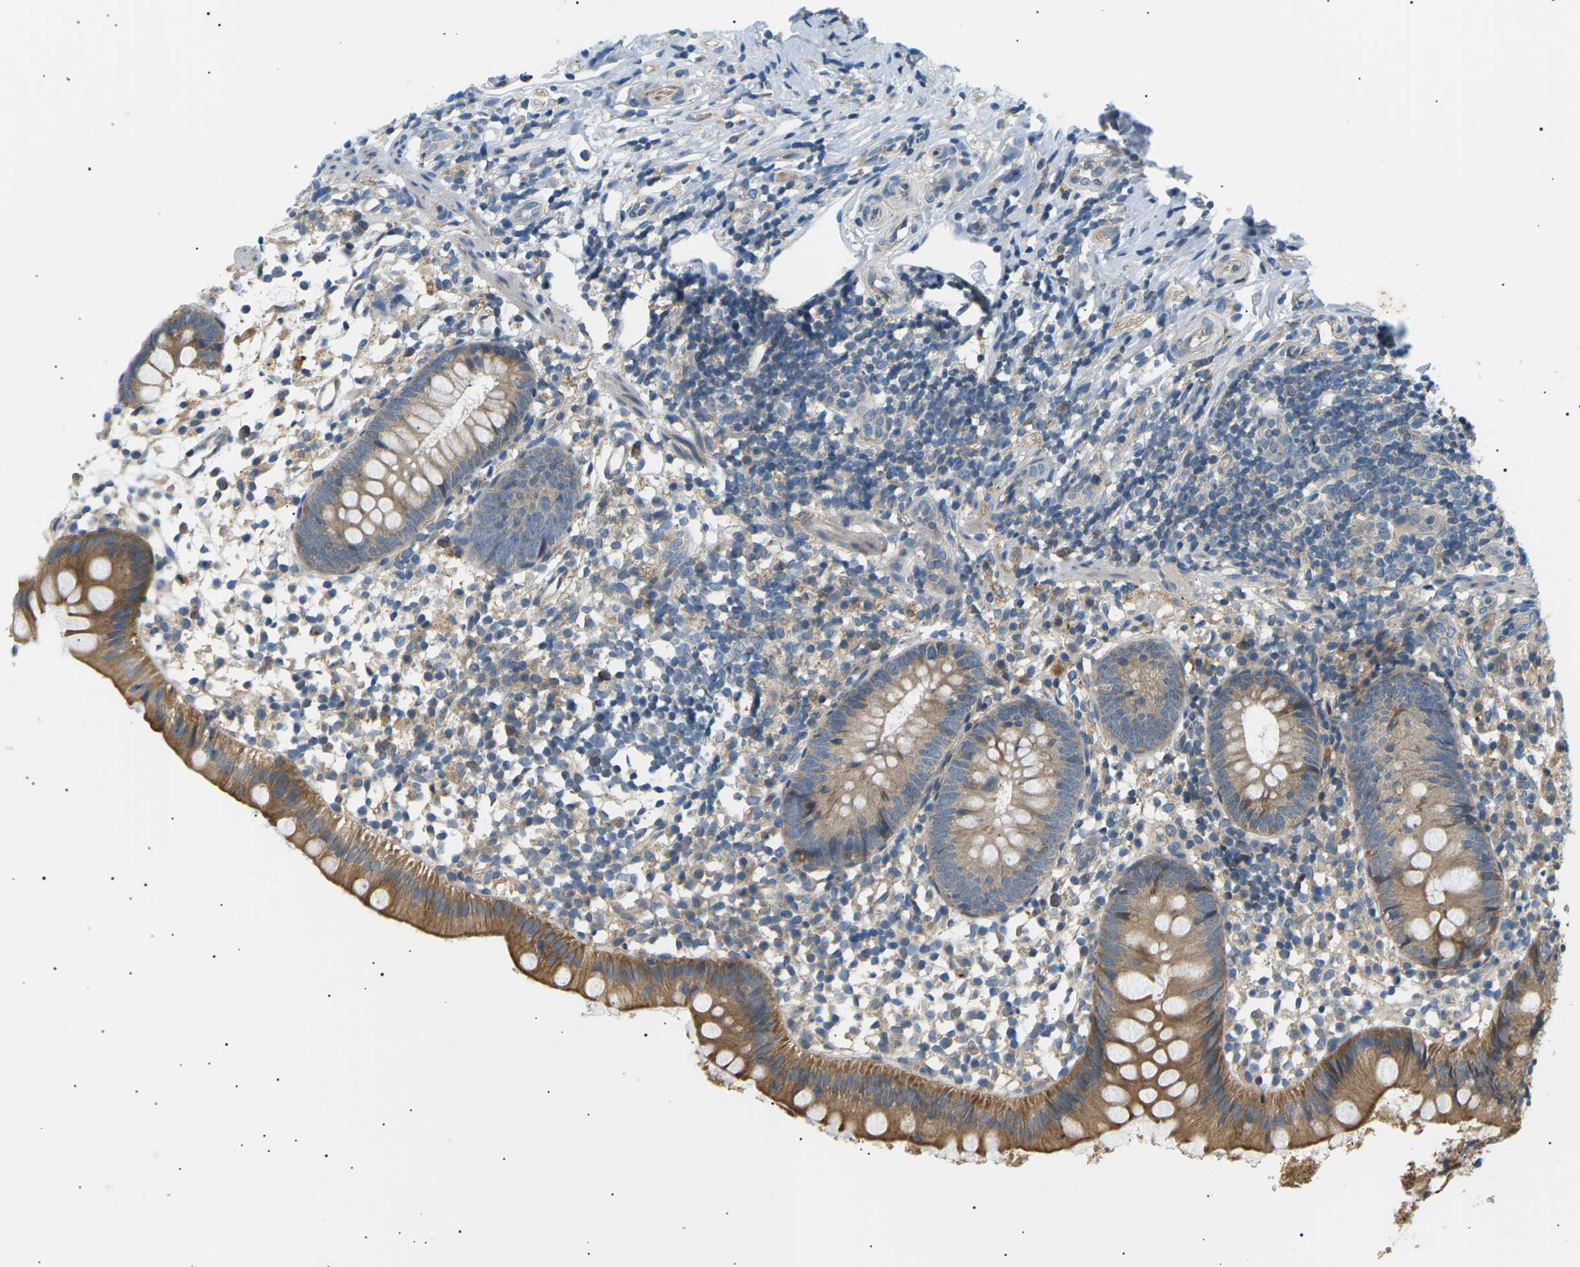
{"staining": {"intensity": "moderate", "quantity": ">75%", "location": "cytoplasmic/membranous"}, "tissue": "appendix", "cell_type": "Glandular cells", "image_type": "normal", "snomed": [{"axis": "morphology", "description": "Normal tissue, NOS"}, {"axis": "topography", "description": "Appendix"}], "caption": "Immunohistochemical staining of normal human appendix displays medium levels of moderate cytoplasmic/membranous positivity in approximately >75% of glandular cells.", "gene": "TBC1D8", "patient": {"sex": "female", "age": 20}}